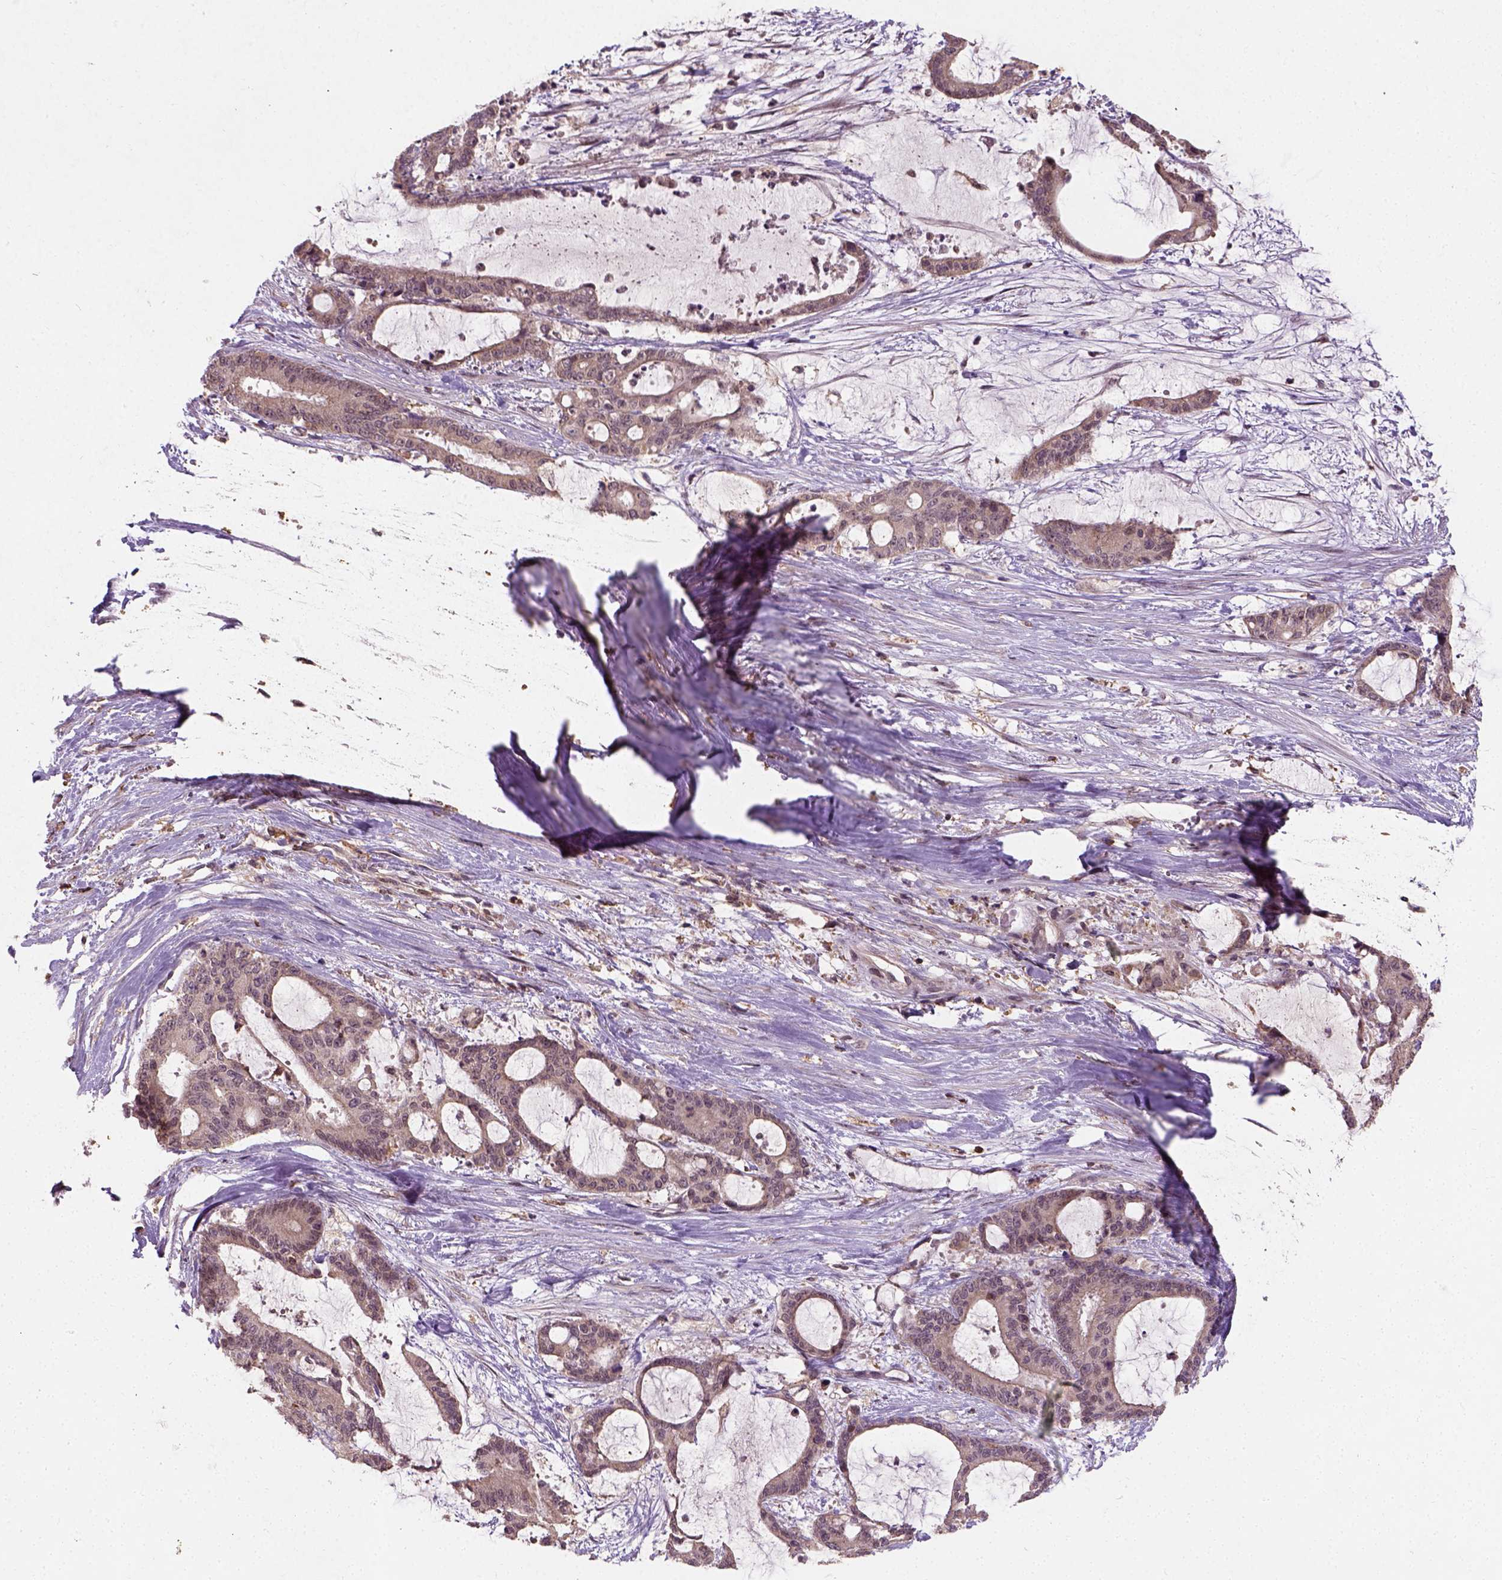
{"staining": {"intensity": "moderate", "quantity": "<25%", "location": "cytoplasmic/membranous"}, "tissue": "liver cancer", "cell_type": "Tumor cells", "image_type": "cancer", "snomed": [{"axis": "morphology", "description": "Normal tissue, NOS"}, {"axis": "morphology", "description": "Cholangiocarcinoma"}, {"axis": "topography", "description": "Liver"}, {"axis": "topography", "description": "Peripheral nerve tissue"}], "caption": "Immunohistochemical staining of human cholangiocarcinoma (liver) demonstrates low levels of moderate cytoplasmic/membranous positivity in approximately <25% of tumor cells. (brown staining indicates protein expression, while blue staining denotes nuclei).", "gene": "CAMKK1", "patient": {"sex": "female", "age": 73}}